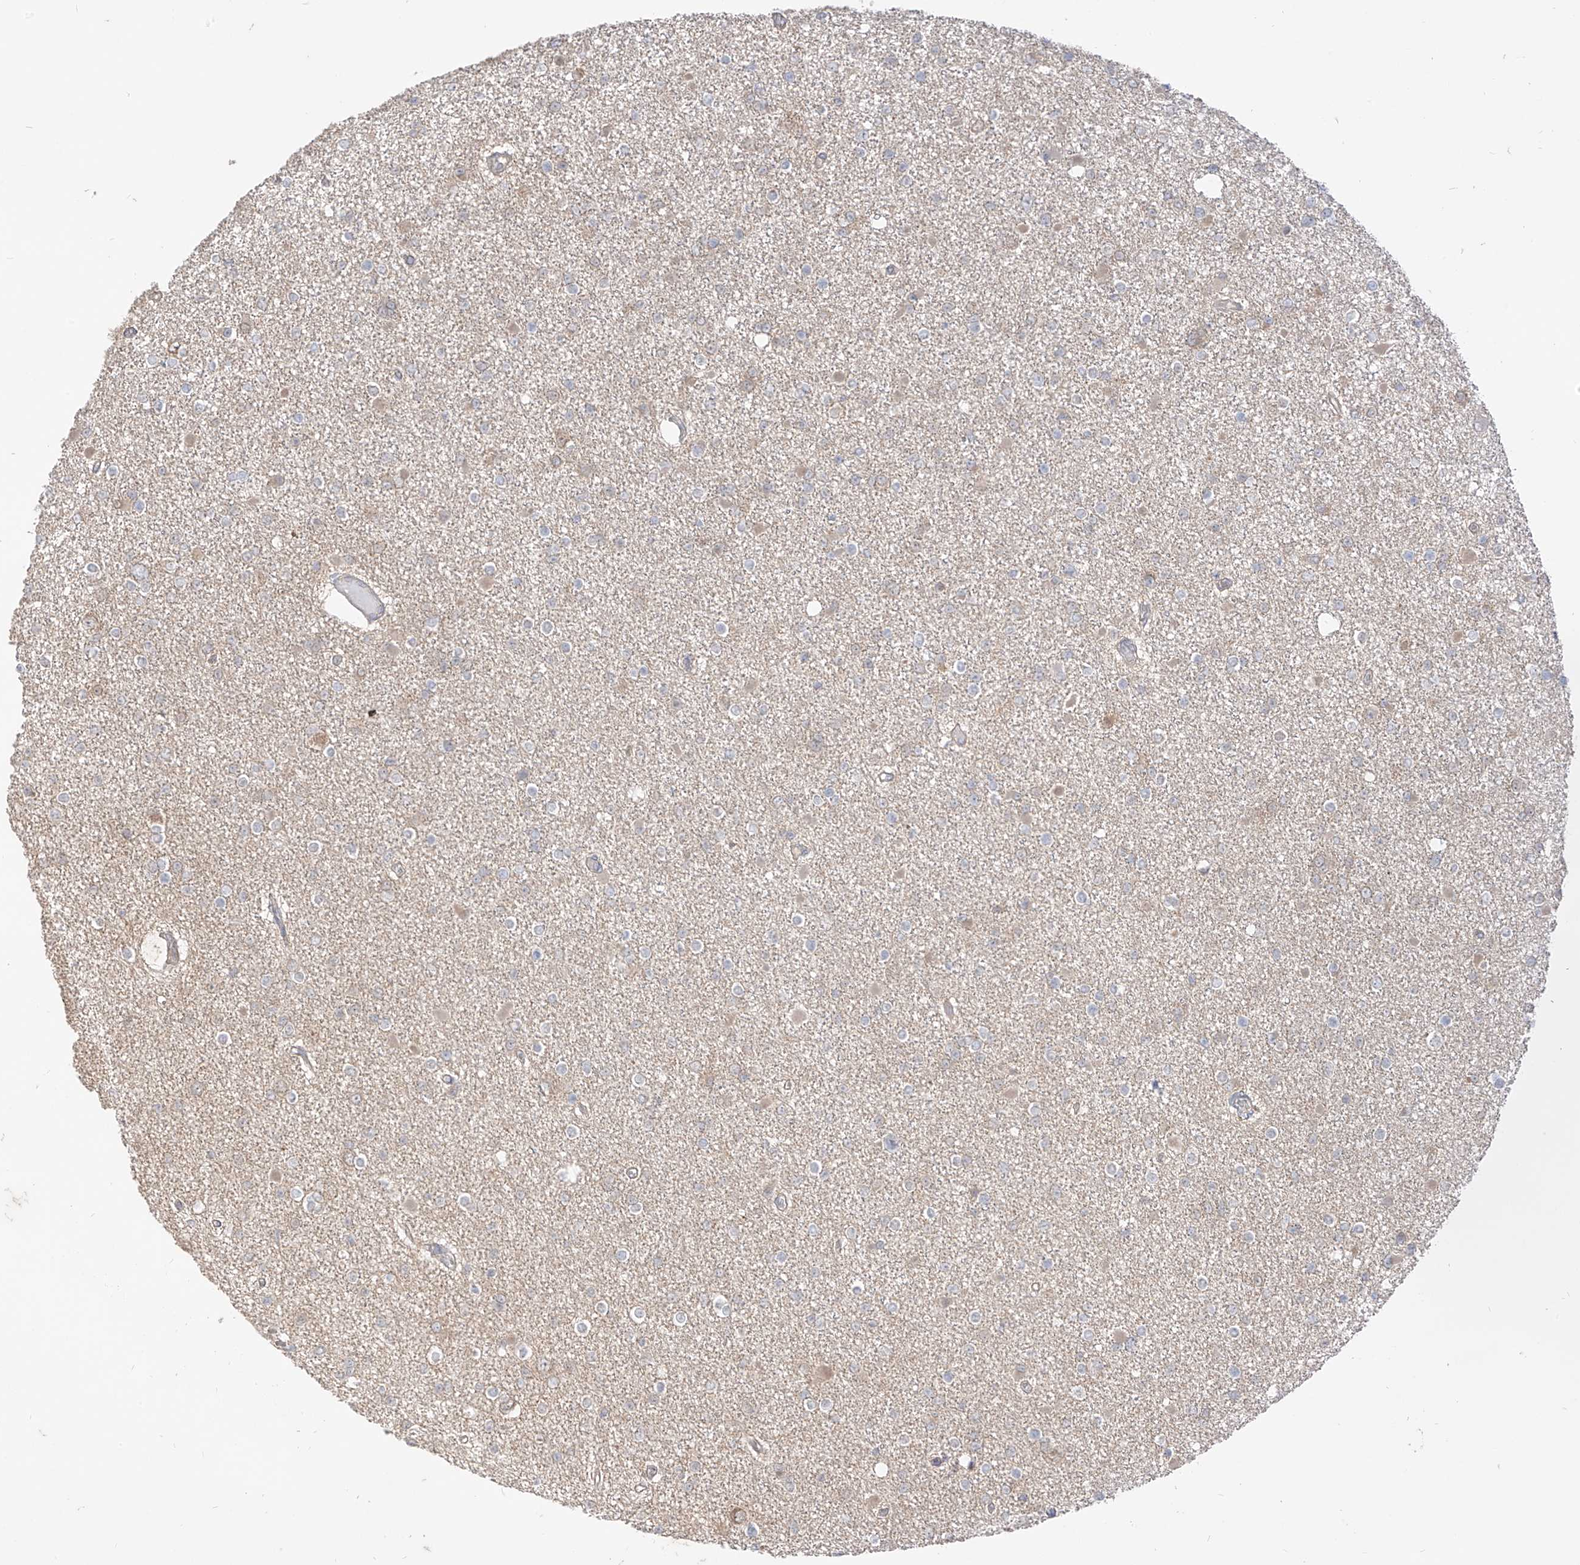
{"staining": {"intensity": "weak", "quantity": "<25%", "location": "cytoplasmic/membranous"}, "tissue": "glioma", "cell_type": "Tumor cells", "image_type": "cancer", "snomed": [{"axis": "morphology", "description": "Glioma, malignant, Low grade"}, {"axis": "topography", "description": "Brain"}], "caption": "This is a image of immunohistochemistry (IHC) staining of malignant glioma (low-grade), which shows no expression in tumor cells.", "gene": "MTUS2", "patient": {"sex": "female", "age": 22}}